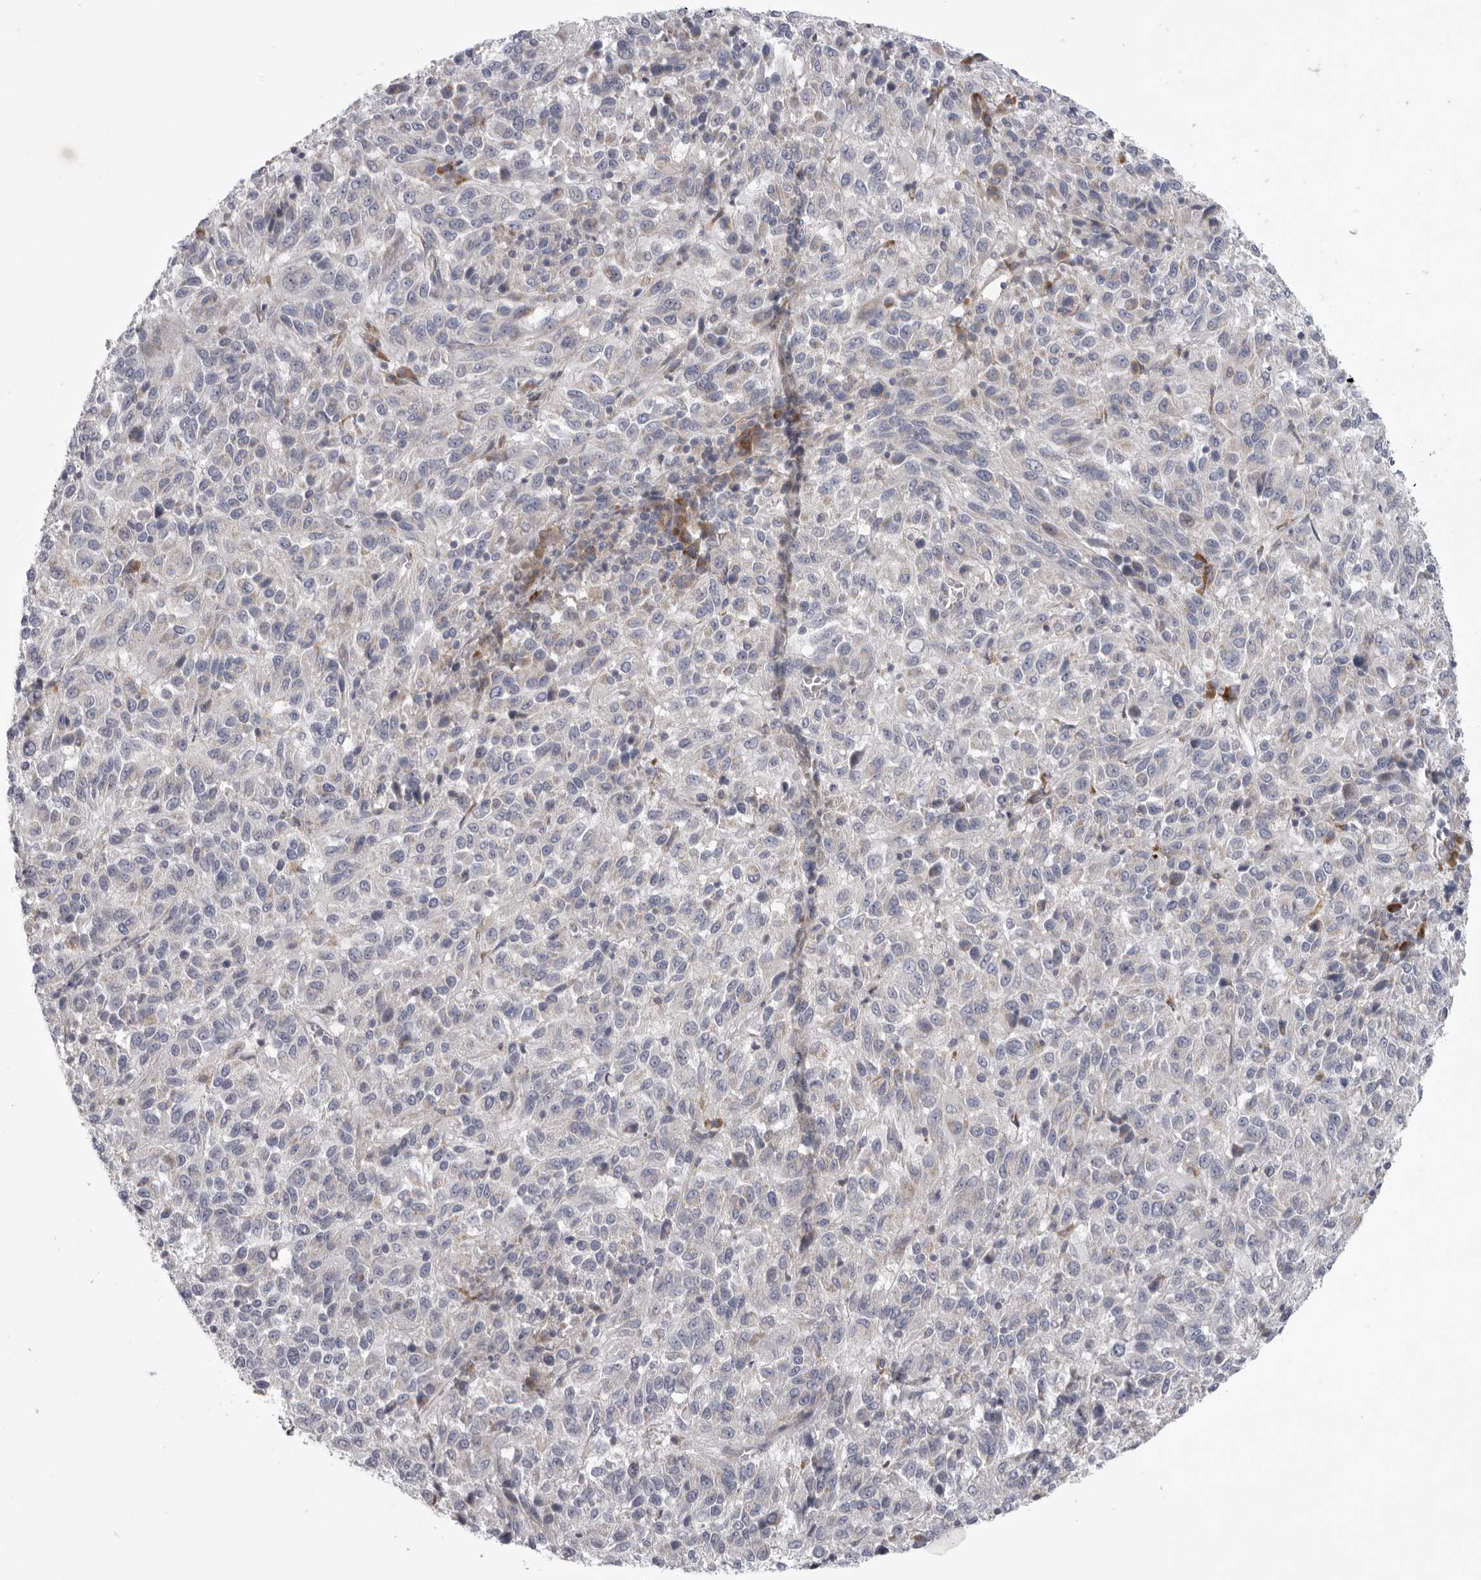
{"staining": {"intensity": "negative", "quantity": "none", "location": "none"}, "tissue": "melanoma", "cell_type": "Tumor cells", "image_type": "cancer", "snomed": [{"axis": "morphology", "description": "Malignant melanoma, Metastatic site"}, {"axis": "topography", "description": "Lung"}], "caption": "Malignant melanoma (metastatic site) was stained to show a protein in brown. There is no significant staining in tumor cells. (DAB IHC, high magnification).", "gene": "USP24", "patient": {"sex": "male", "age": 64}}